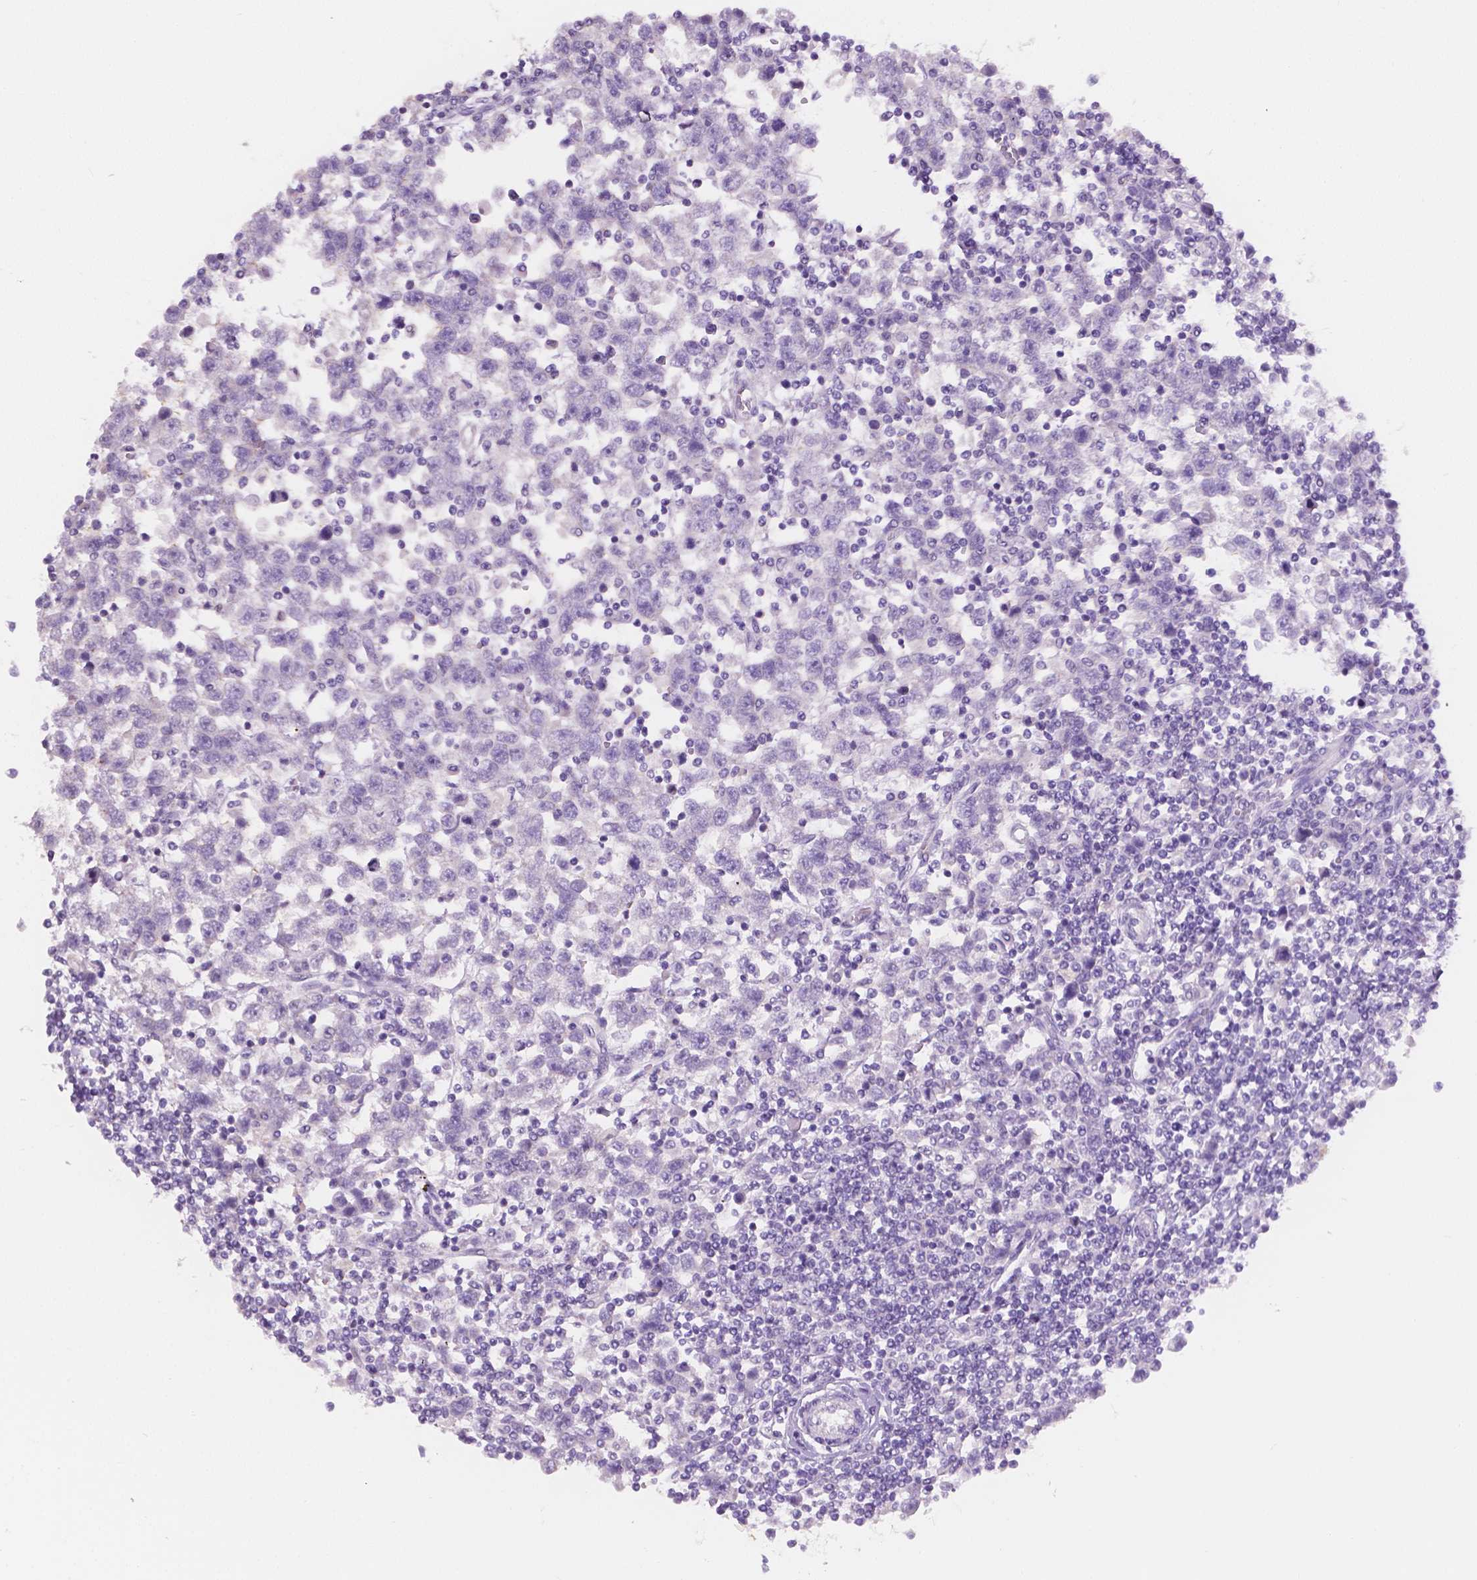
{"staining": {"intensity": "negative", "quantity": "none", "location": "none"}, "tissue": "testis cancer", "cell_type": "Tumor cells", "image_type": "cancer", "snomed": [{"axis": "morphology", "description": "Normal tissue, NOS"}, {"axis": "morphology", "description": "Seminoma, NOS"}, {"axis": "topography", "description": "Testis"}, {"axis": "topography", "description": "Epididymis"}], "caption": "Testis cancer stained for a protein using immunohistochemistry (IHC) shows no positivity tumor cells.", "gene": "SBSN", "patient": {"sex": "male", "age": 34}}